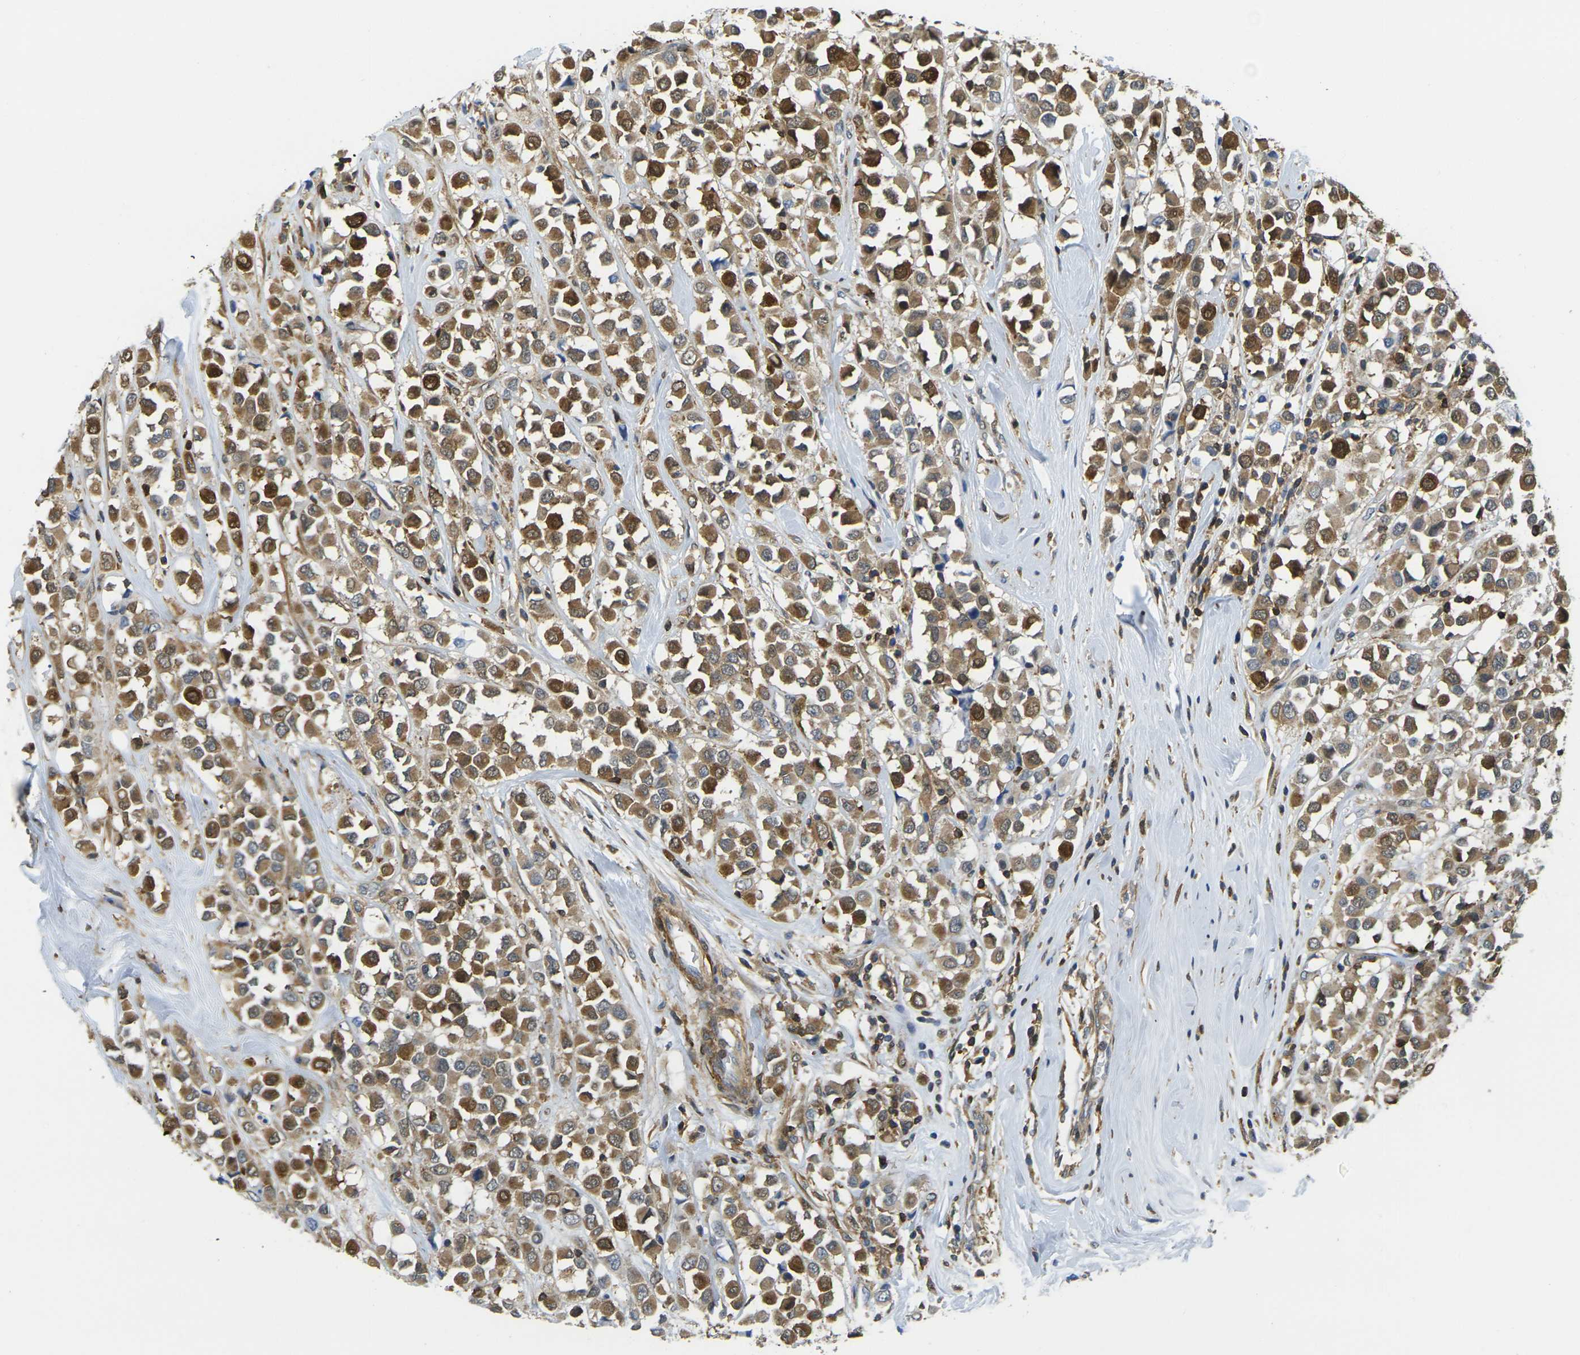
{"staining": {"intensity": "moderate", "quantity": ">75%", "location": "cytoplasmic/membranous,nuclear"}, "tissue": "breast cancer", "cell_type": "Tumor cells", "image_type": "cancer", "snomed": [{"axis": "morphology", "description": "Duct carcinoma"}, {"axis": "topography", "description": "Breast"}], "caption": "Intraductal carcinoma (breast) stained with IHC reveals moderate cytoplasmic/membranous and nuclear expression in approximately >75% of tumor cells.", "gene": "LASP1", "patient": {"sex": "female", "age": 61}}